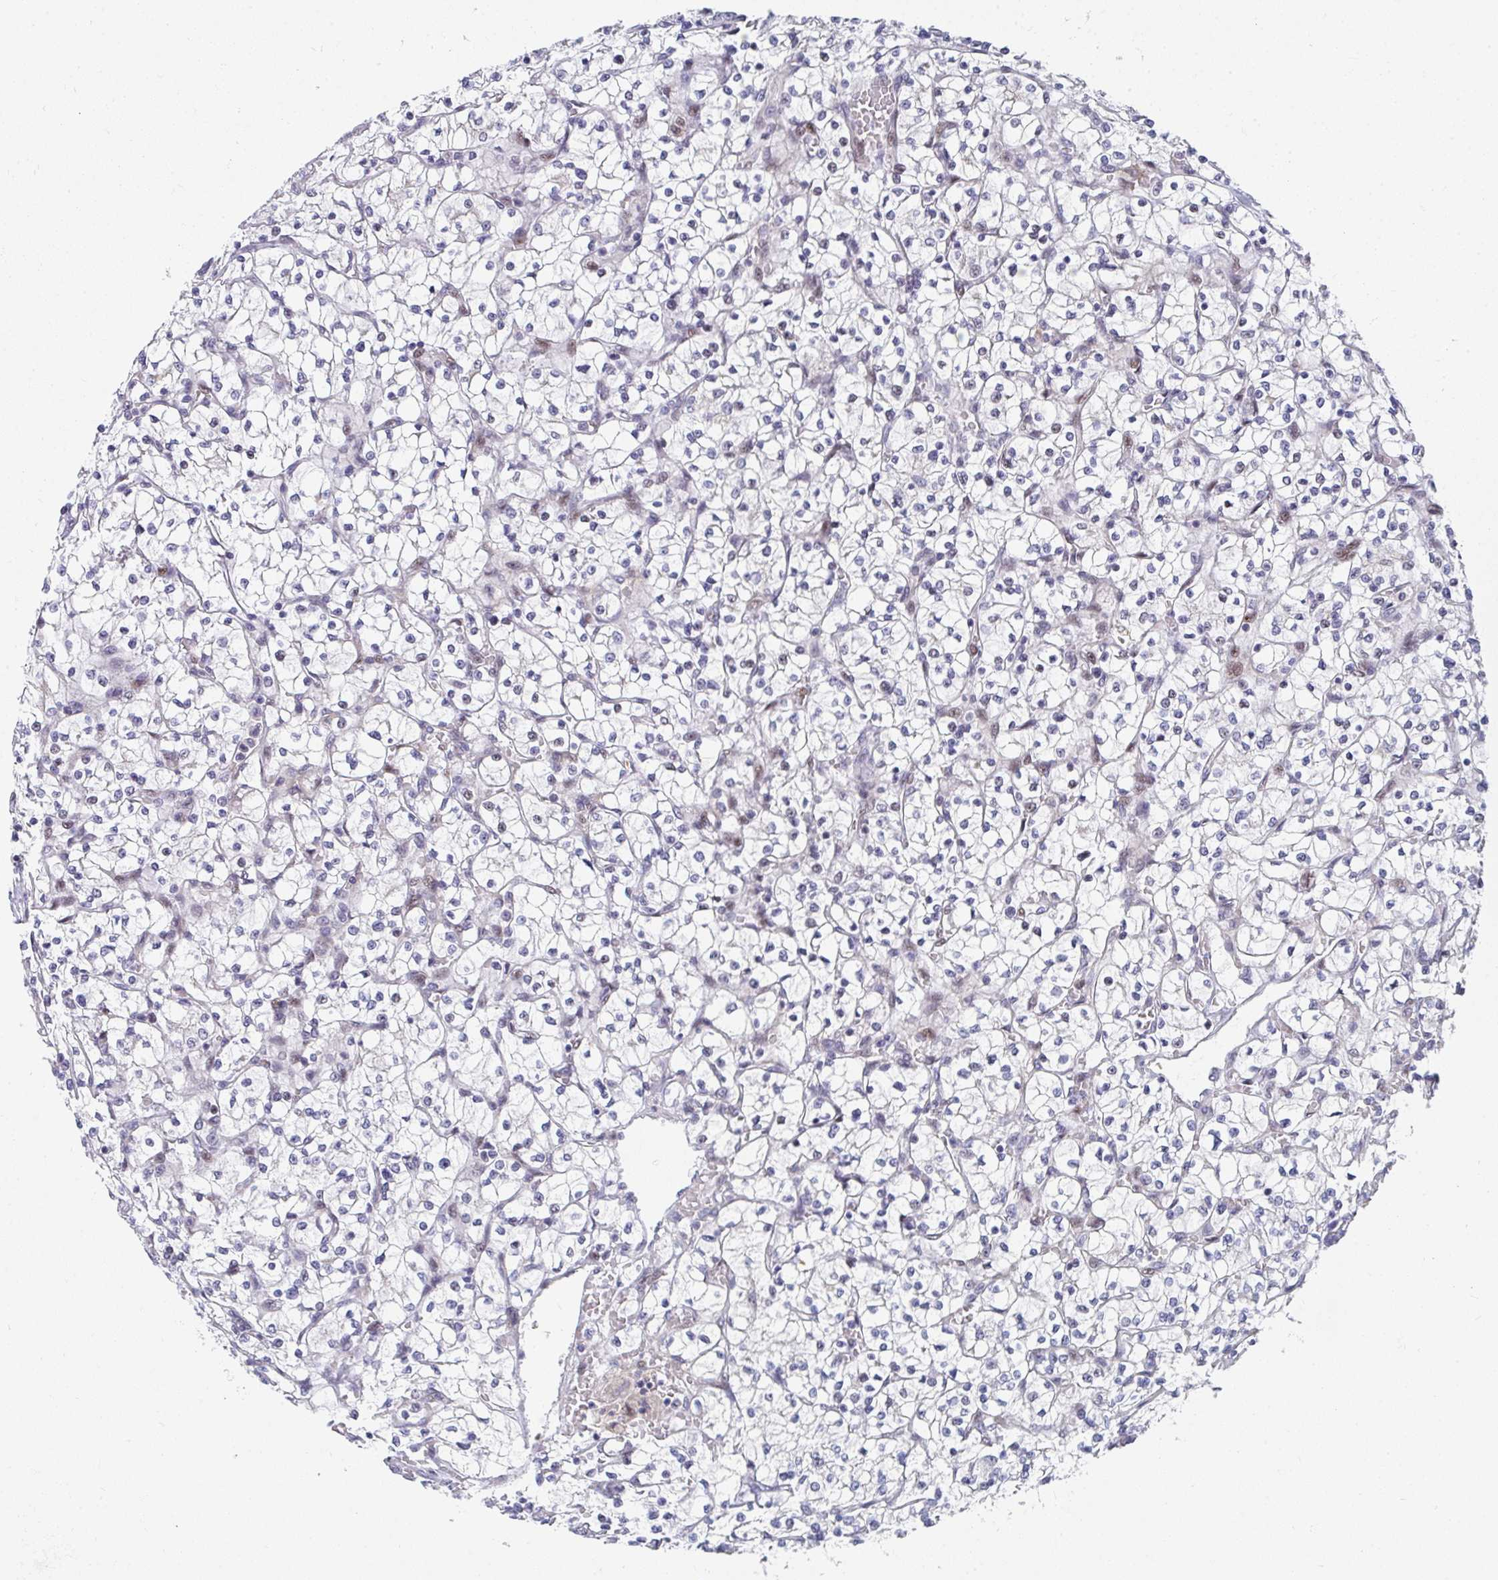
{"staining": {"intensity": "negative", "quantity": "none", "location": "none"}, "tissue": "renal cancer", "cell_type": "Tumor cells", "image_type": "cancer", "snomed": [{"axis": "morphology", "description": "Adenocarcinoma, NOS"}, {"axis": "topography", "description": "Kidney"}], "caption": "High power microscopy image of an immunohistochemistry micrograph of renal cancer, revealing no significant positivity in tumor cells.", "gene": "ZIC3", "patient": {"sex": "female", "age": 64}}